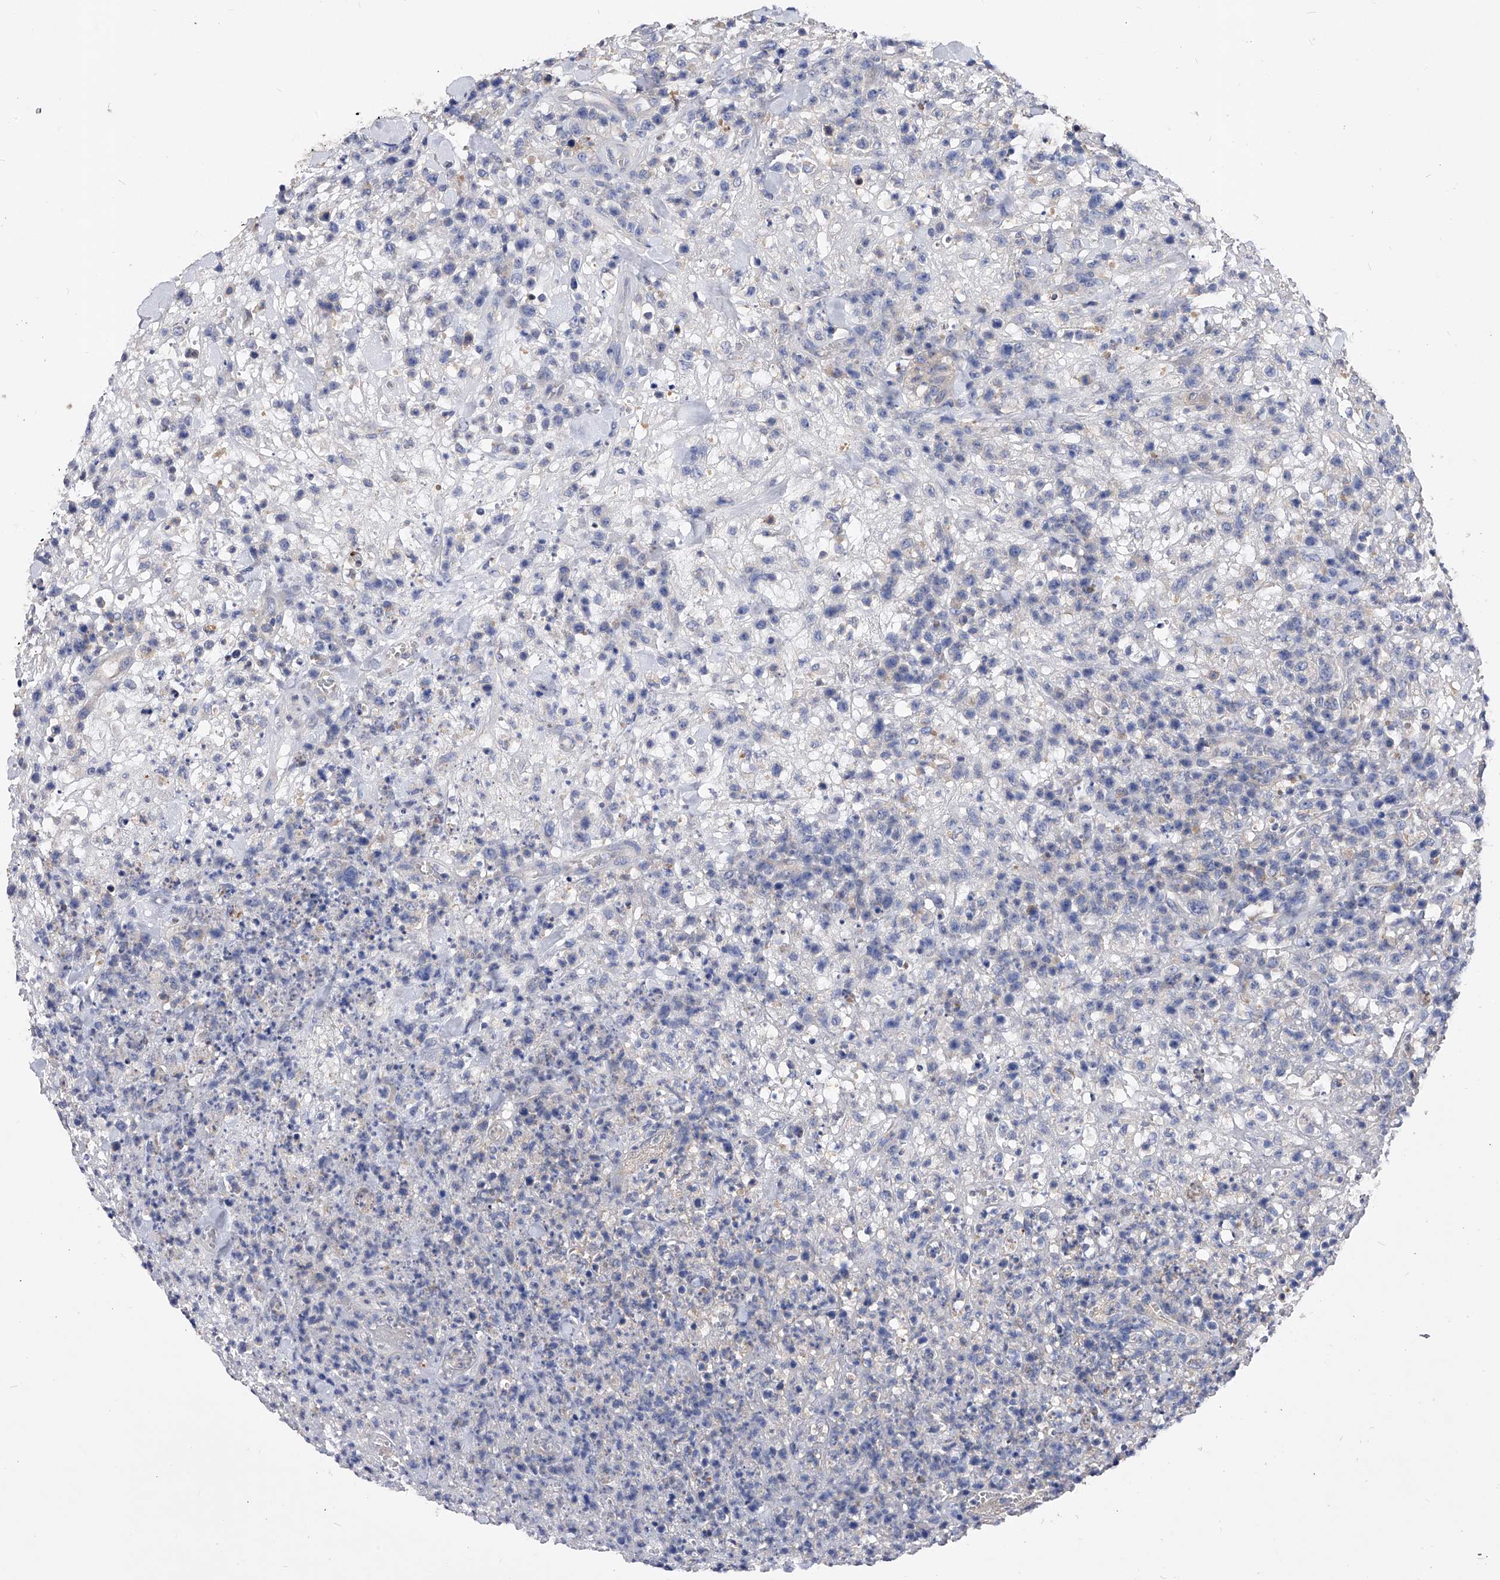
{"staining": {"intensity": "negative", "quantity": "none", "location": "none"}, "tissue": "lymphoma", "cell_type": "Tumor cells", "image_type": "cancer", "snomed": [{"axis": "morphology", "description": "Malignant lymphoma, non-Hodgkin's type, High grade"}, {"axis": "topography", "description": "Colon"}], "caption": "There is no significant staining in tumor cells of lymphoma.", "gene": "APEH", "patient": {"sex": "female", "age": 53}}